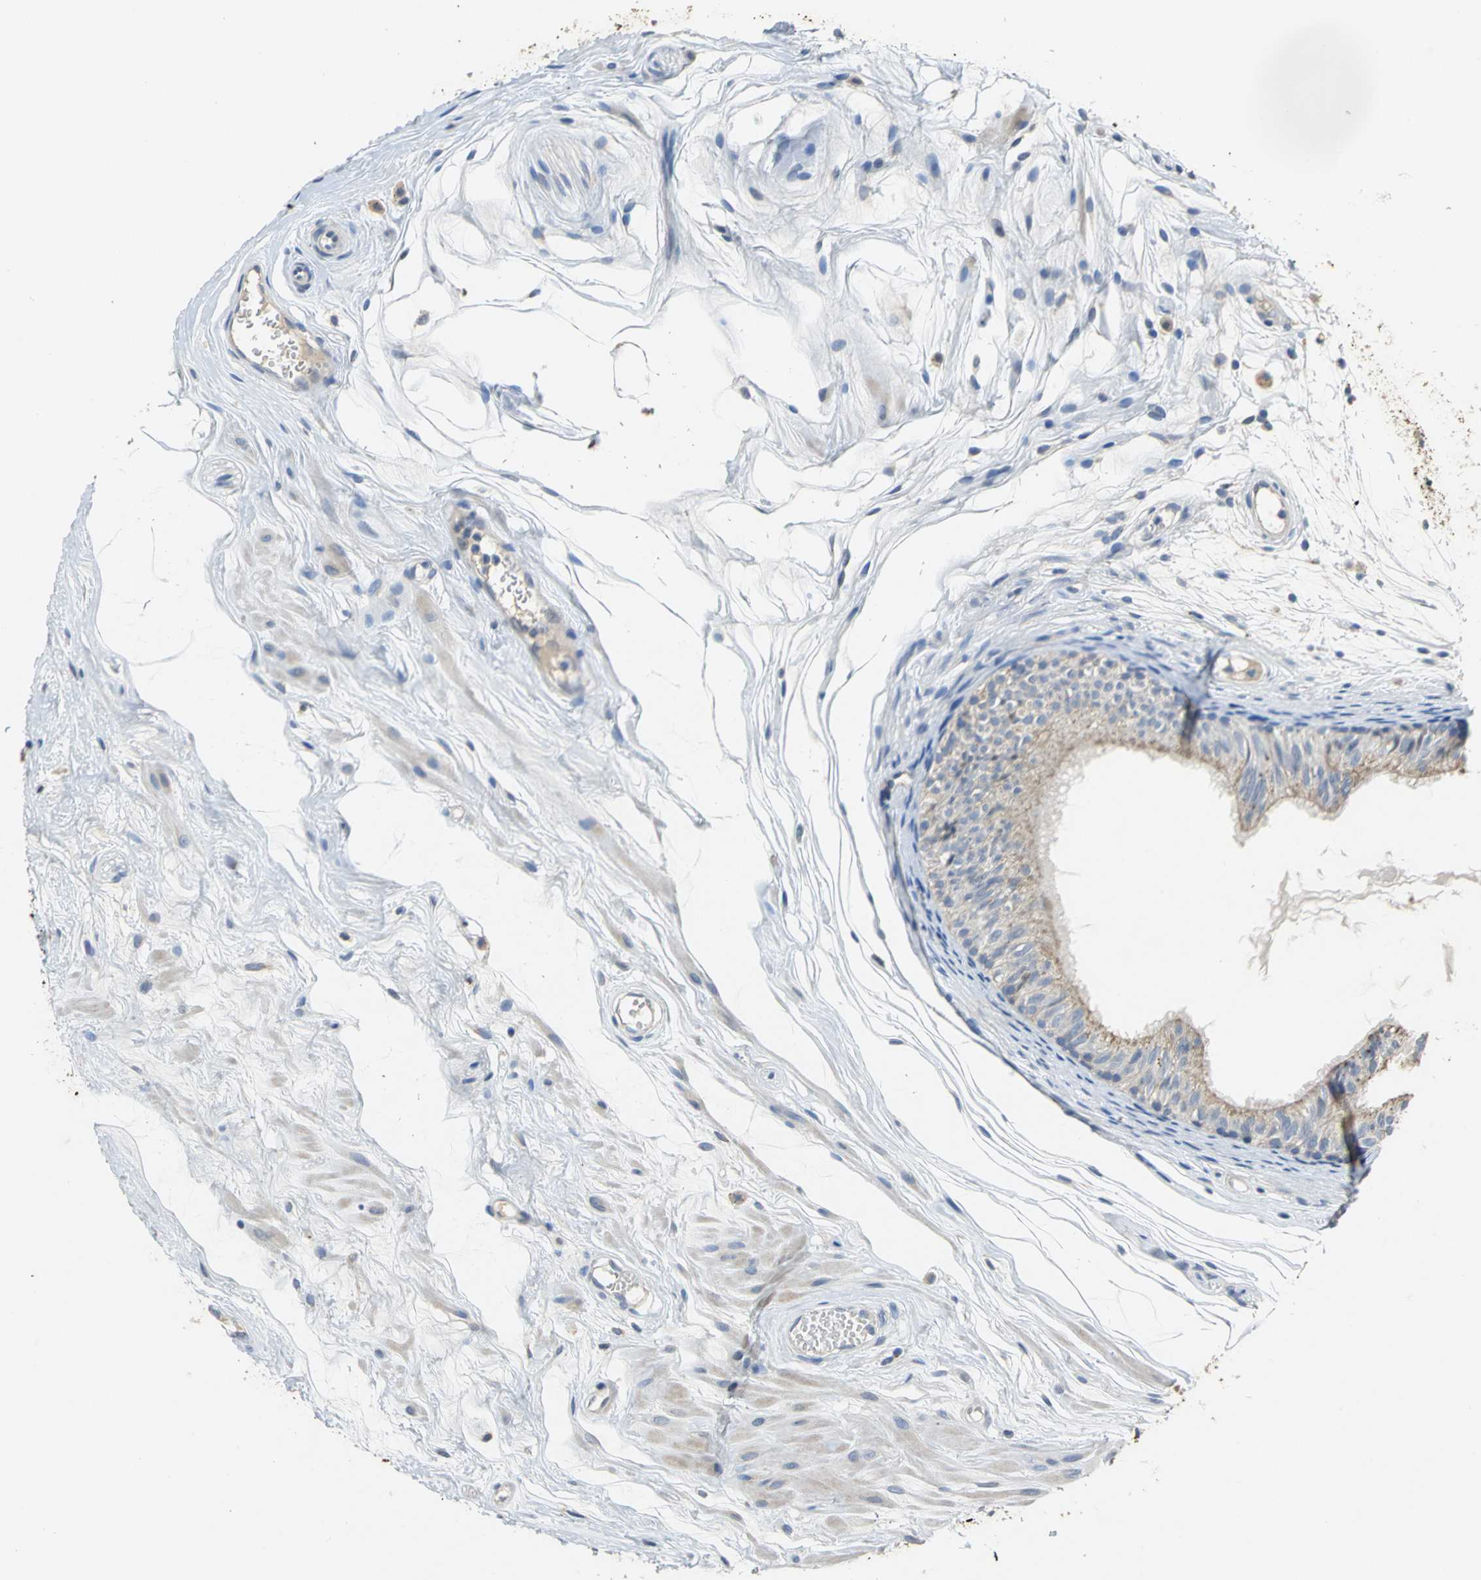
{"staining": {"intensity": "moderate", "quantity": "<25%", "location": "cytoplasmic/membranous"}, "tissue": "epididymis", "cell_type": "Glandular cells", "image_type": "normal", "snomed": [{"axis": "morphology", "description": "Normal tissue, NOS"}, {"axis": "morphology", "description": "Atrophy, NOS"}, {"axis": "topography", "description": "Testis"}, {"axis": "topography", "description": "Epididymis"}], "caption": "Benign epididymis was stained to show a protein in brown. There is low levels of moderate cytoplasmic/membranous staining in approximately <25% of glandular cells. The staining was performed using DAB (3,3'-diaminobenzidine), with brown indicating positive protein expression. Nuclei are stained blue with hematoxylin.", "gene": "IL17RB", "patient": {"sex": "male", "age": 18}}